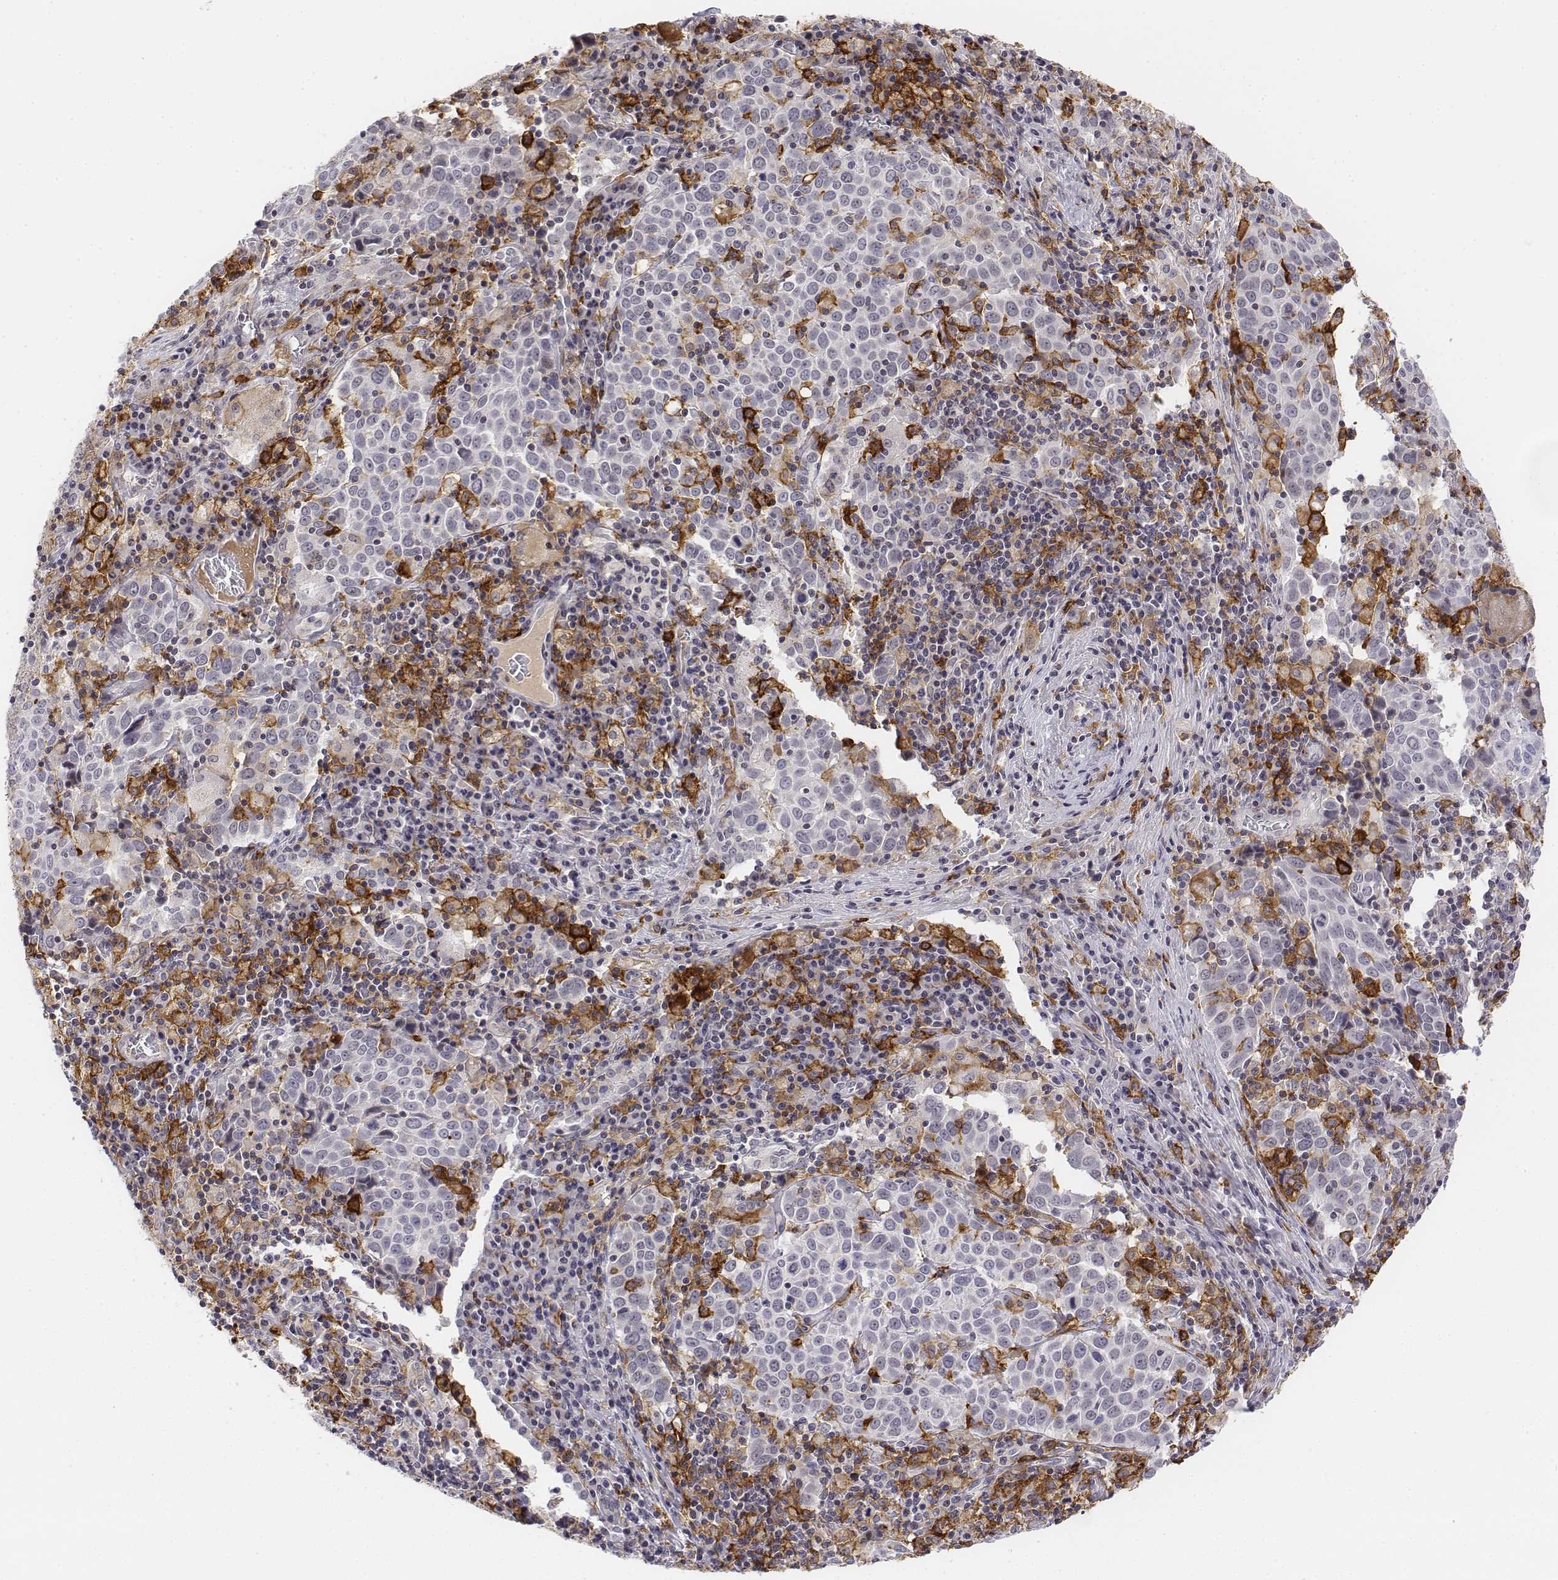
{"staining": {"intensity": "negative", "quantity": "none", "location": "none"}, "tissue": "lung cancer", "cell_type": "Tumor cells", "image_type": "cancer", "snomed": [{"axis": "morphology", "description": "Squamous cell carcinoma, NOS"}, {"axis": "topography", "description": "Lung"}], "caption": "Micrograph shows no protein staining in tumor cells of squamous cell carcinoma (lung) tissue. (Stains: DAB immunohistochemistry with hematoxylin counter stain, Microscopy: brightfield microscopy at high magnification).", "gene": "CD14", "patient": {"sex": "male", "age": 57}}